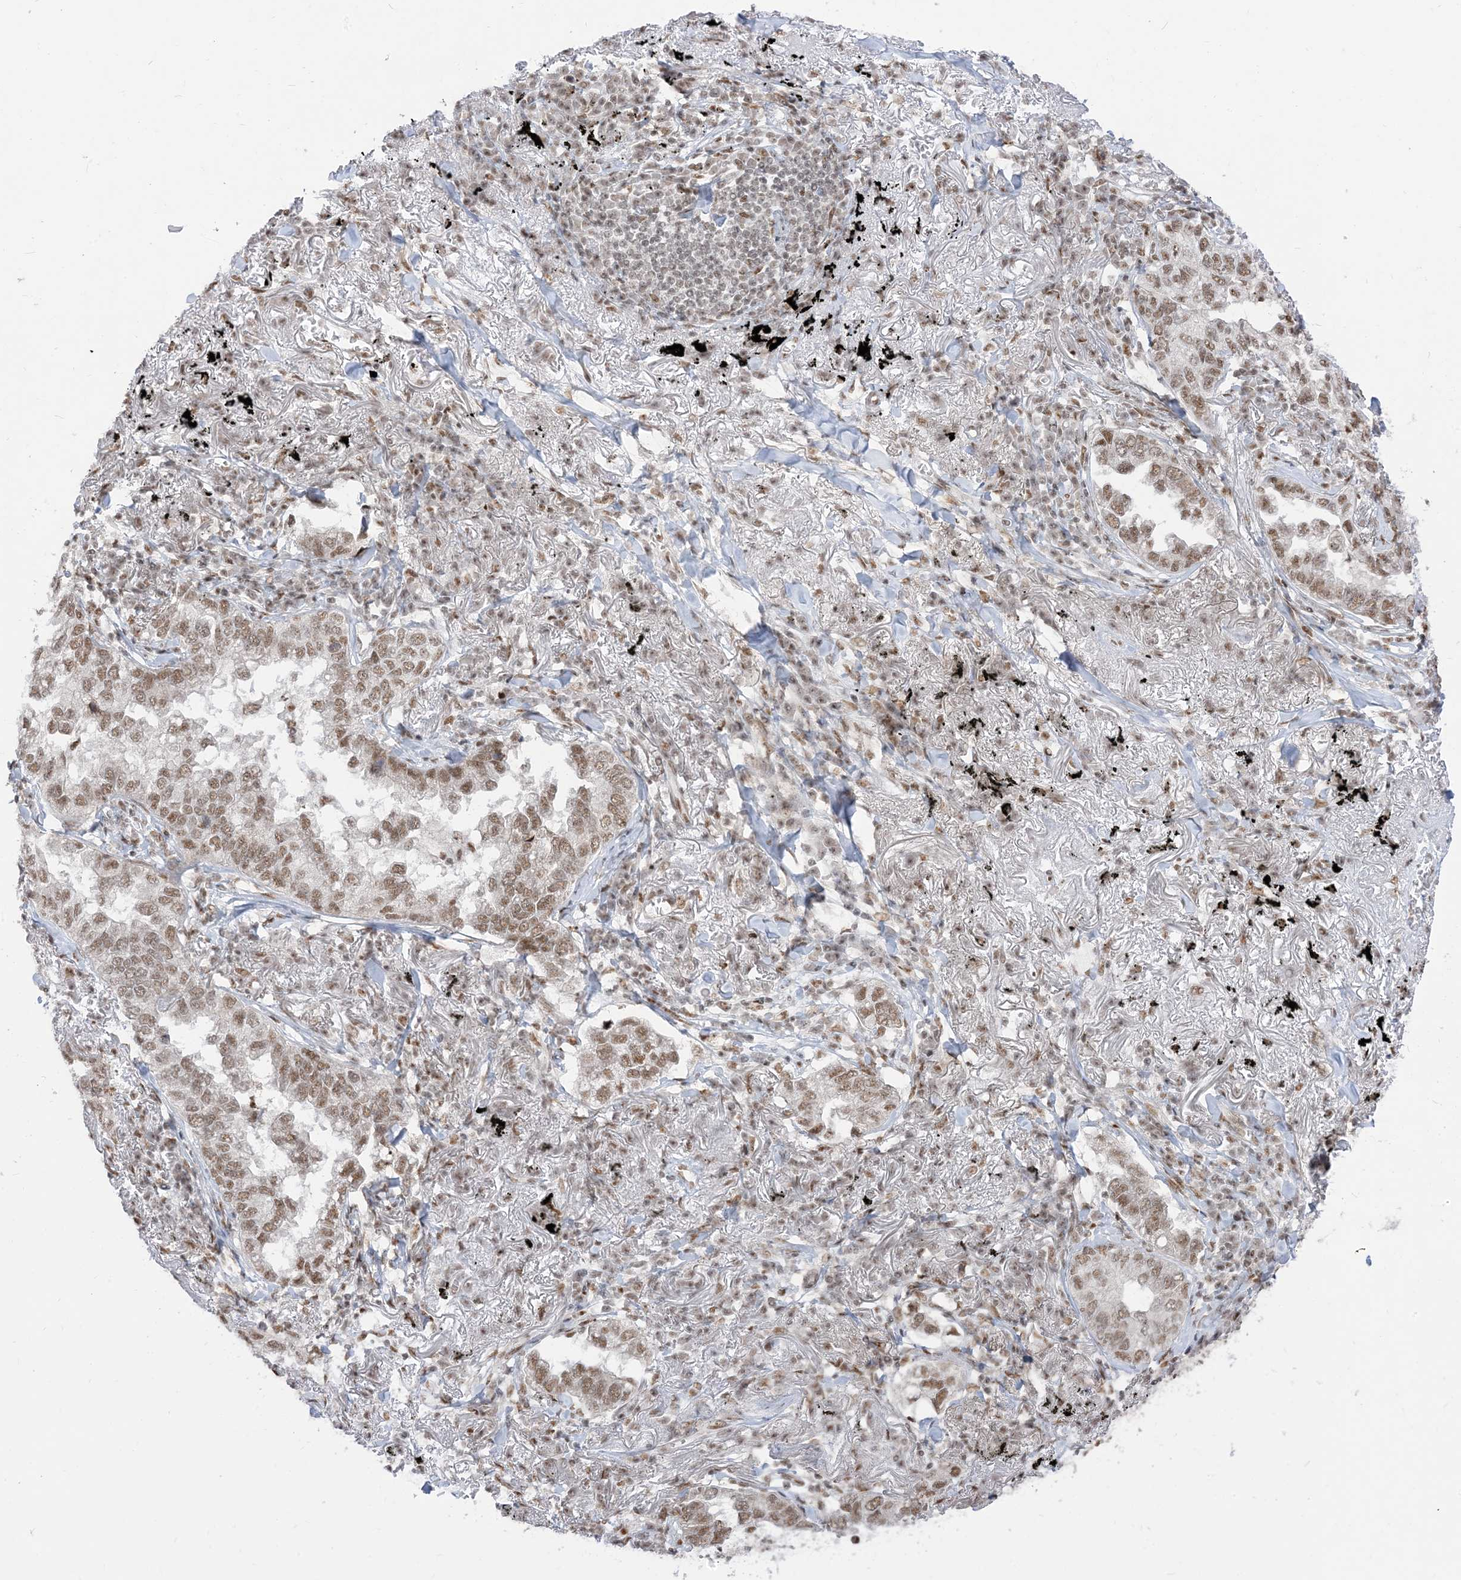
{"staining": {"intensity": "moderate", "quantity": ">75%", "location": "nuclear"}, "tissue": "lung cancer", "cell_type": "Tumor cells", "image_type": "cancer", "snomed": [{"axis": "morphology", "description": "Adenocarcinoma, NOS"}, {"axis": "topography", "description": "Lung"}], "caption": "Protein analysis of lung adenocarcinoma tissue shows moderate nuclear positivity in approximately >75% of tumor cells. (Brightfield microscopy of DAB IHC at high magnification).", "gene": "ARGLU1", "patient": {"sex": "male", "age": 65}}